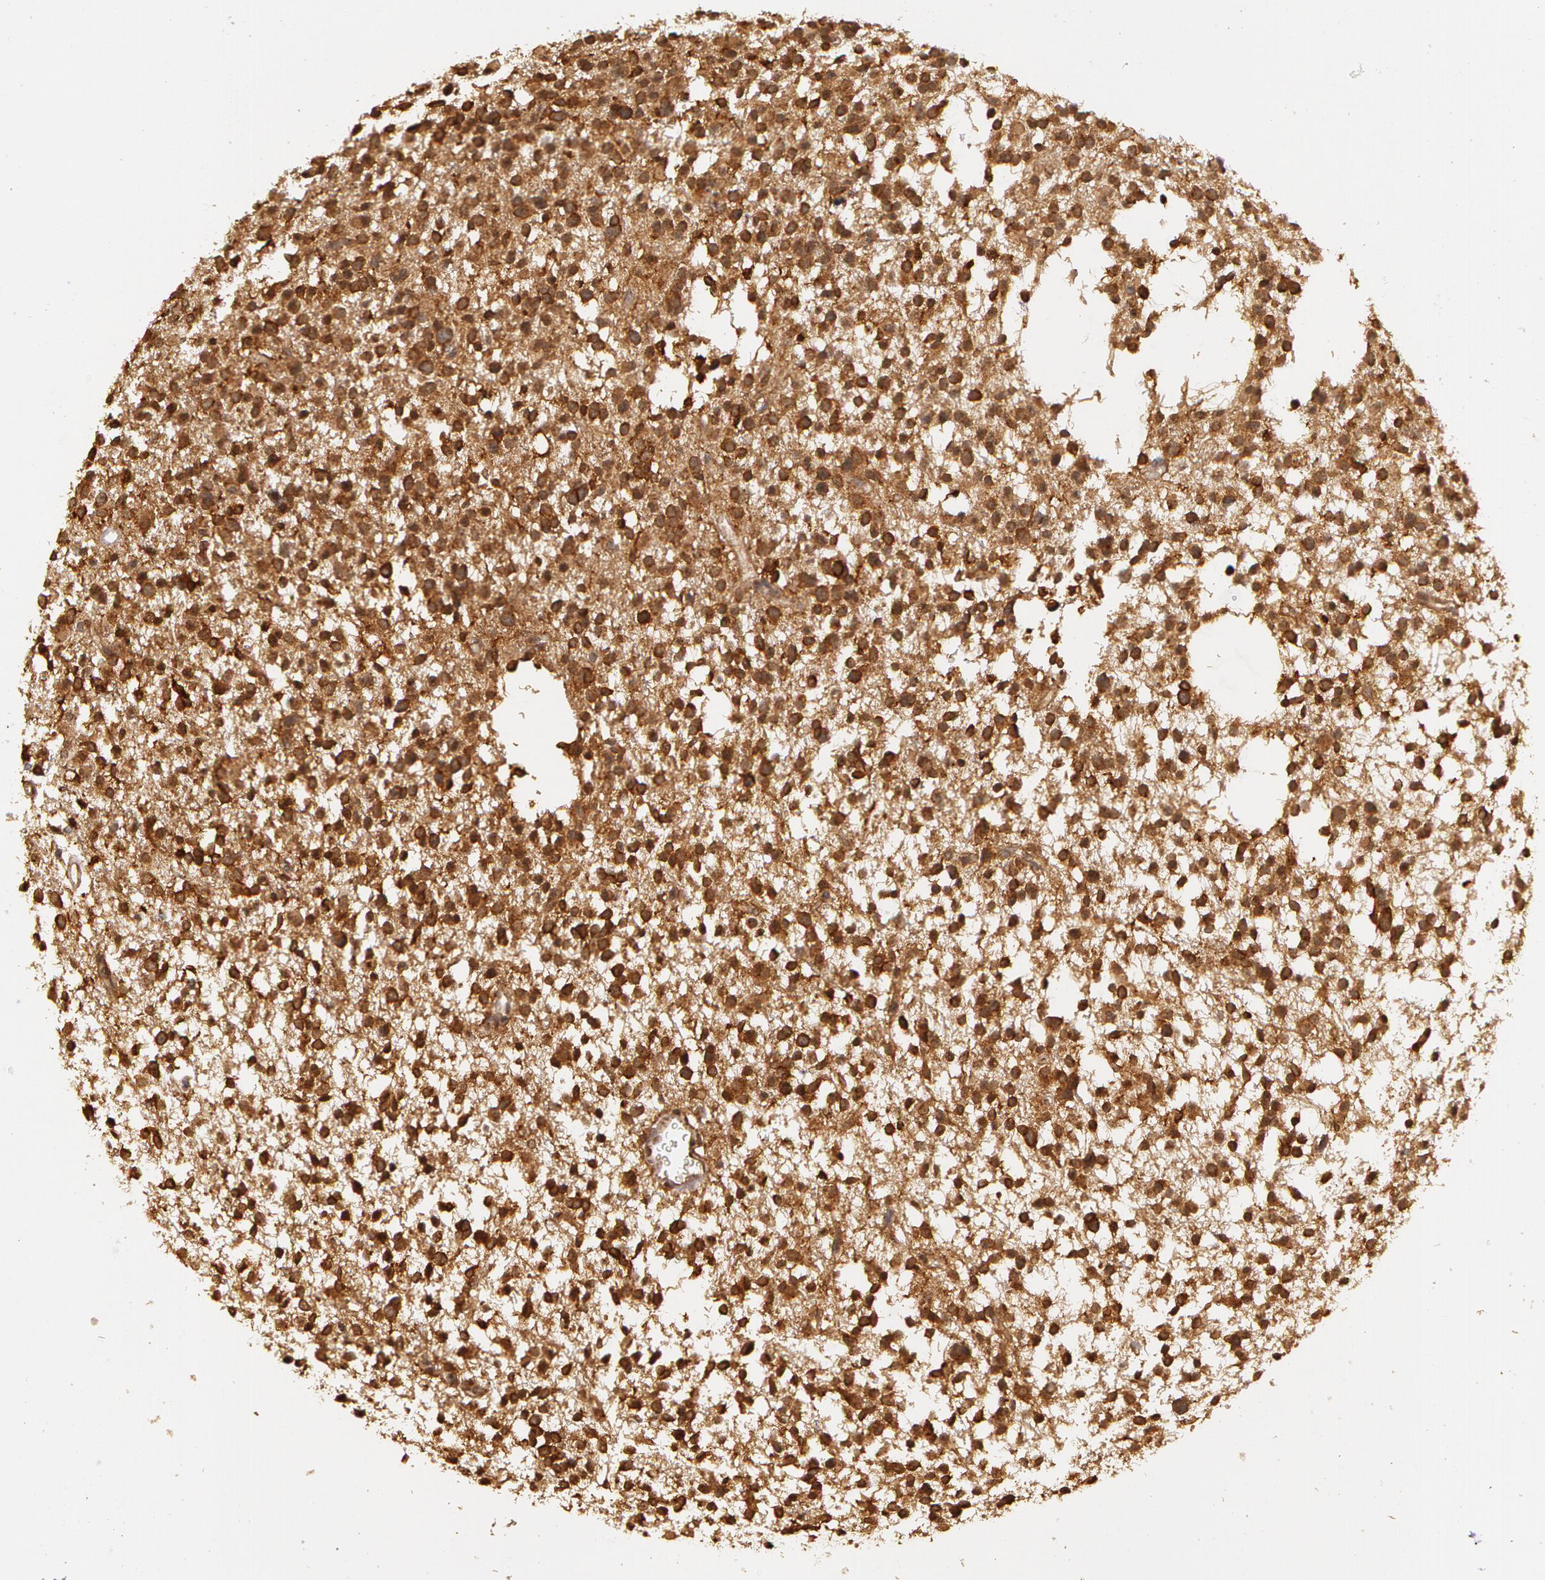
{"staining": {"intensity": "strong", "quantity": ">75%", "location": "cytoplasmic/membranous"}, "tissue": "glioma", "cell_type": "Tumor cells", "image_type": "cancer", "snomed": [{"axis": "morphology", "description": "Glioma, malignant, Low grade"}, {"axis": "topography", "description": "Brain"}], "caption": "A histopathology image showing strong cytoplasmic/membranous expression in about >75% of tumor cells in glioma, as visualized by brown immunohistochemical staining.", "gene": "ASCC2", "patient": {"sex": "female", "age": 36}}